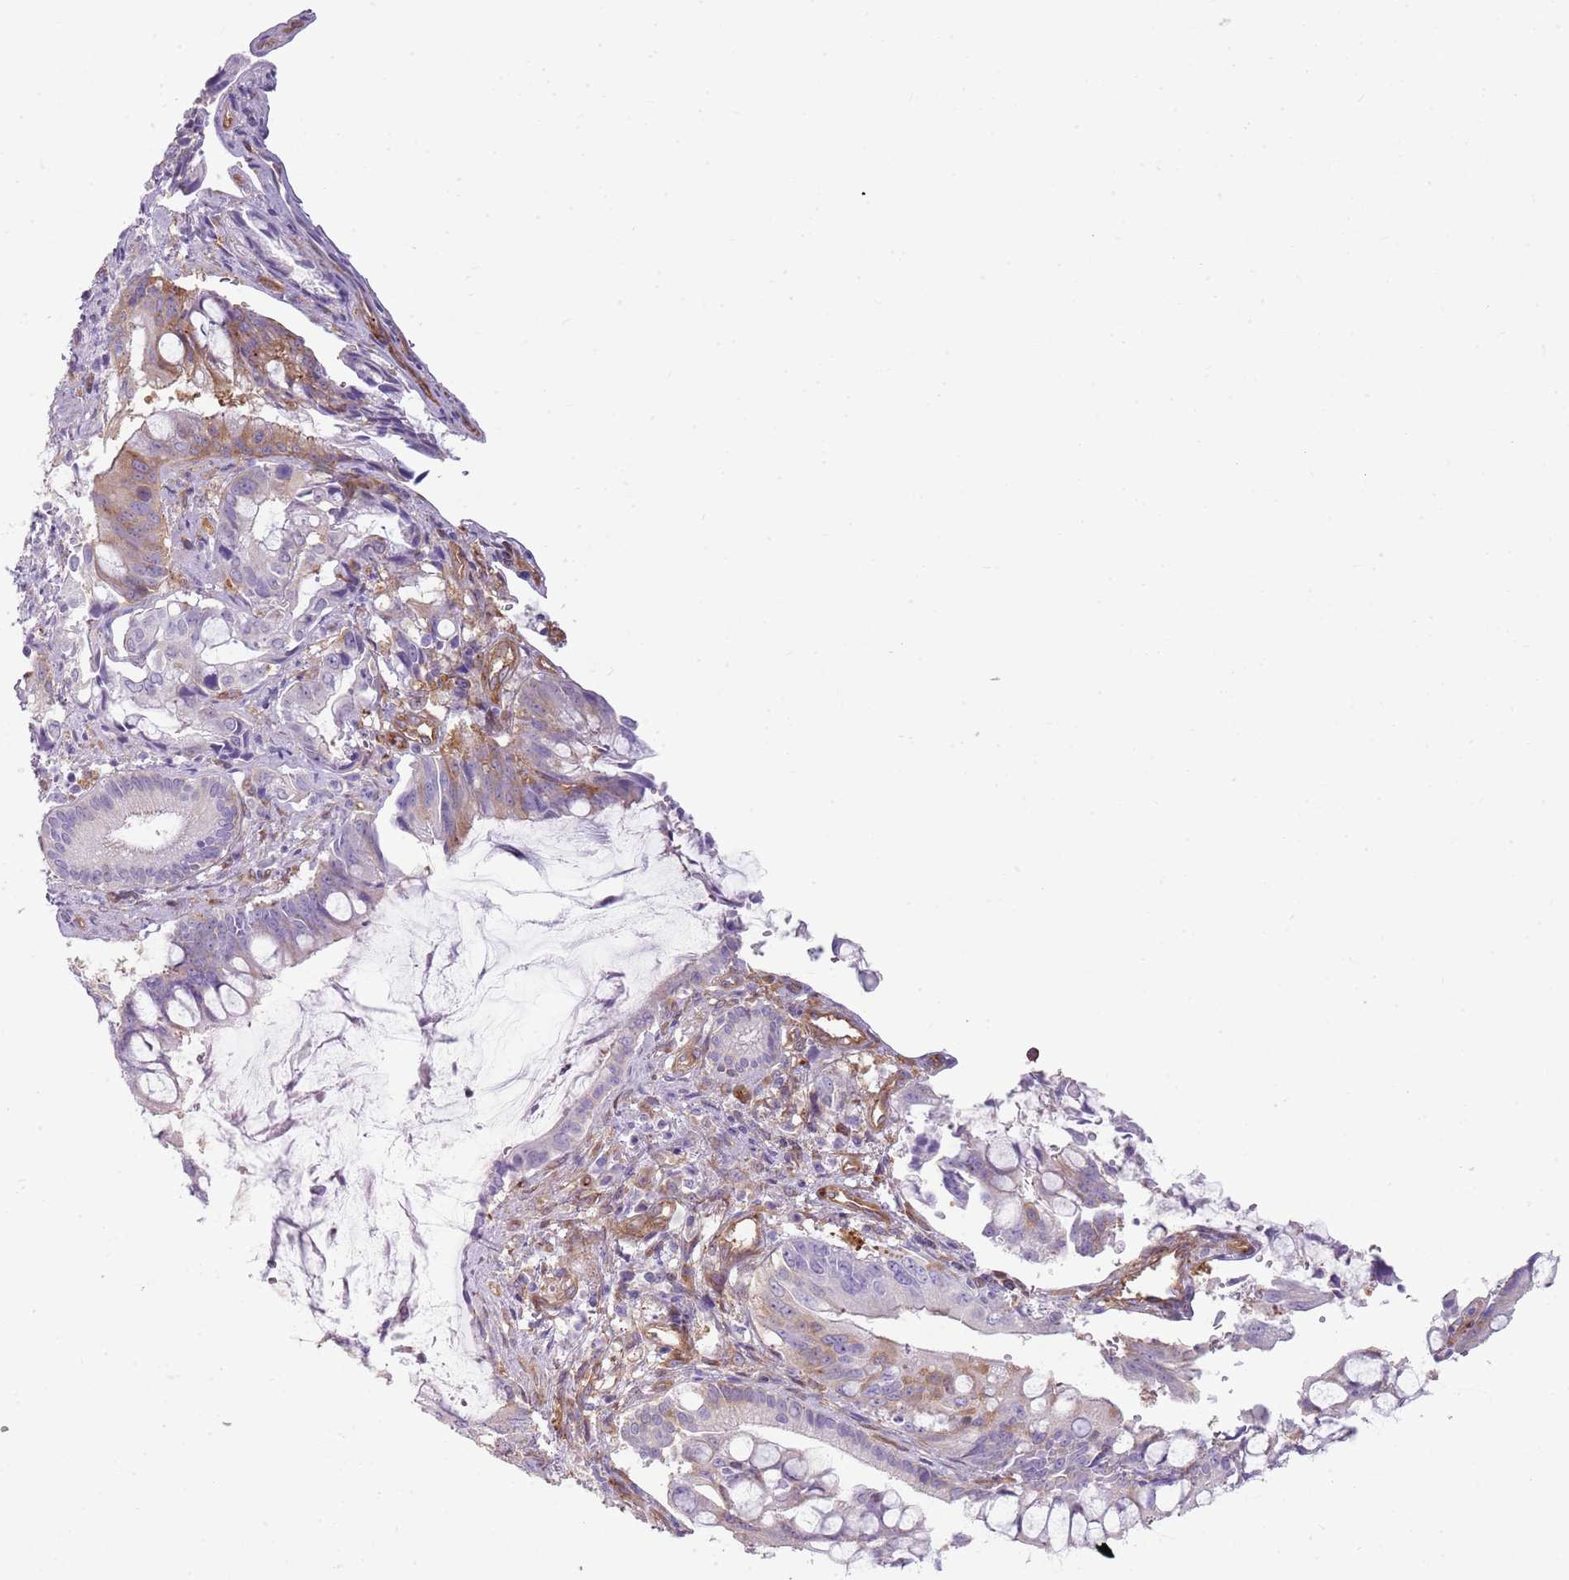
{"staining": {"intensity": "moderate", "quantity": "<25%", "location": "cytoplasmic/membranous"}, "tissue": "pancreatic cancer", "cell_type": "Tumor cells", "image_type": "cancer", "snomed": [{"axis": "morphology", "description": "Adenocarcinoma, NOS"}, {"axis": "topography", "description": "Pancreas"}], "caption": "Pancreatic cancer (adenocarcinoma) tissue demonstrates moderate cytoplasmic/membranous expression in approximately <25% of tumor cells, visualized by immunohistochemistry.", "gene": "SNX1", "patient": {"sex": "male", "age": 68}}